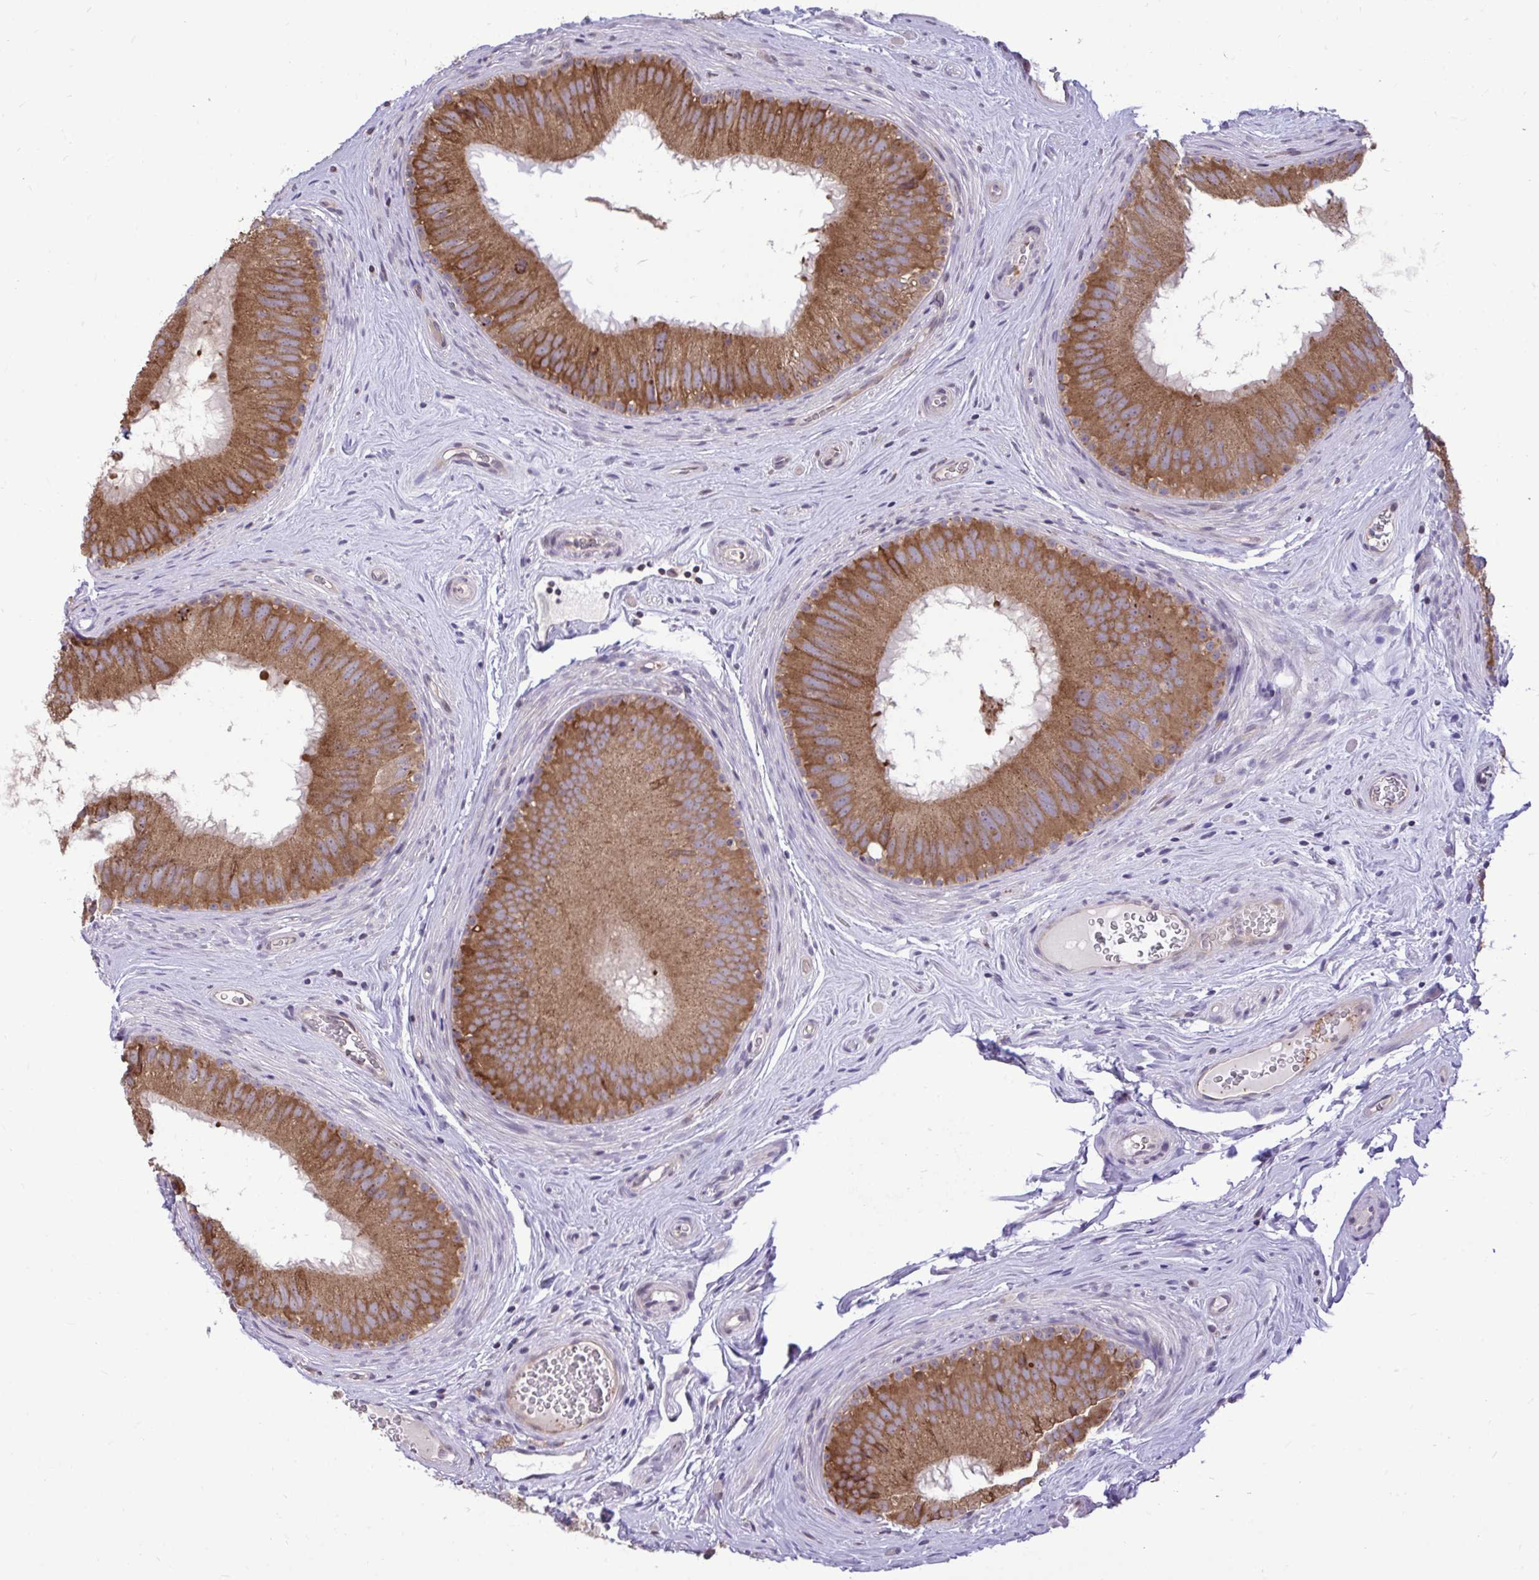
{"staining": {"intensity": "moderate", "quantity": ">75%", "location": "cytoplasmic/membranous"}, "tissue": "epididymis", "cell_type": "Glandular cells", "image_type": "normal", "snomed": [{"axis": "morphology", "description": "Normal tissue, NOS"}, {"axis": "topography", "description": "Epididymis"}], "caption": "IHC histopathology image of unremarkable epididymis: epididymis stained using IHC displays medium levels of moderate protein expression localized specifically in the cytoplasmic/membranous of glandular cells, appearing as a cytoplasmic/membranous brown color.", "gene": "METTL9", "patient": {"sex": "male", "age": 44}}